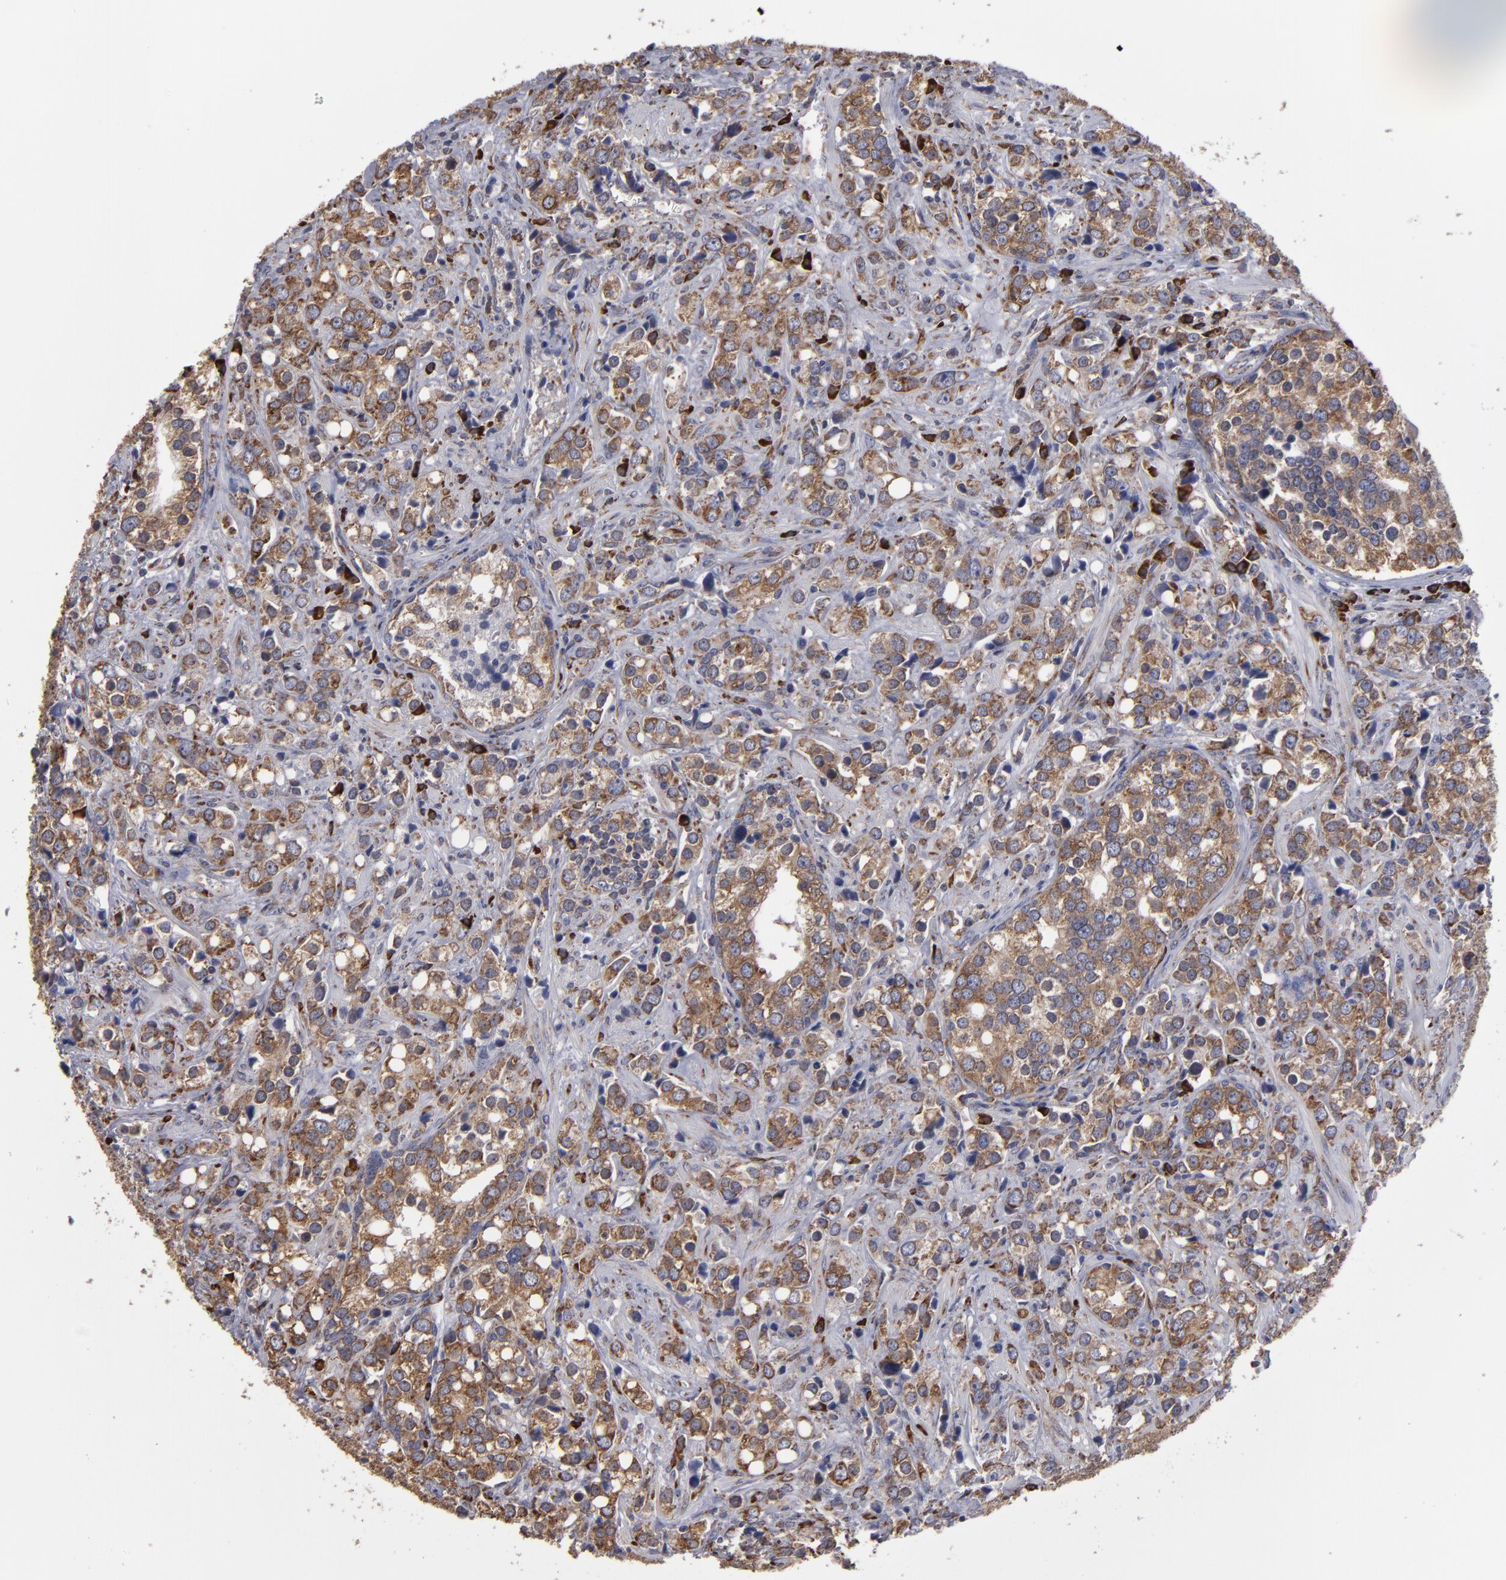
{"staining": {"intensity": "moderate", "quantity": ">75%", "location": "cytoplasmic/membranous"}, "tissue": "prostate cancer", "cell_type": "Tumor cells", "image_type": "cancer", "snomed": [{"axis": "morphology", "description": "Adenocarcinoma, High grade"}, {"axis": "topography", "description": "Prostate"}], "caption": "Immunohistochemistry (IHC) (DAB (3,3'-diaminobenzidine)) staining of prostate high-grade adenocarcinoma reveals moderate cytoplasmic/membranous protein staining in about >75% of tumor cells. (DAB (3,3'-diaminobenzidine) IHC, brown staining for protein, blue staining for nuclei).", "gene": "SND1", "patient": {"sex": "male", "age": 71}}